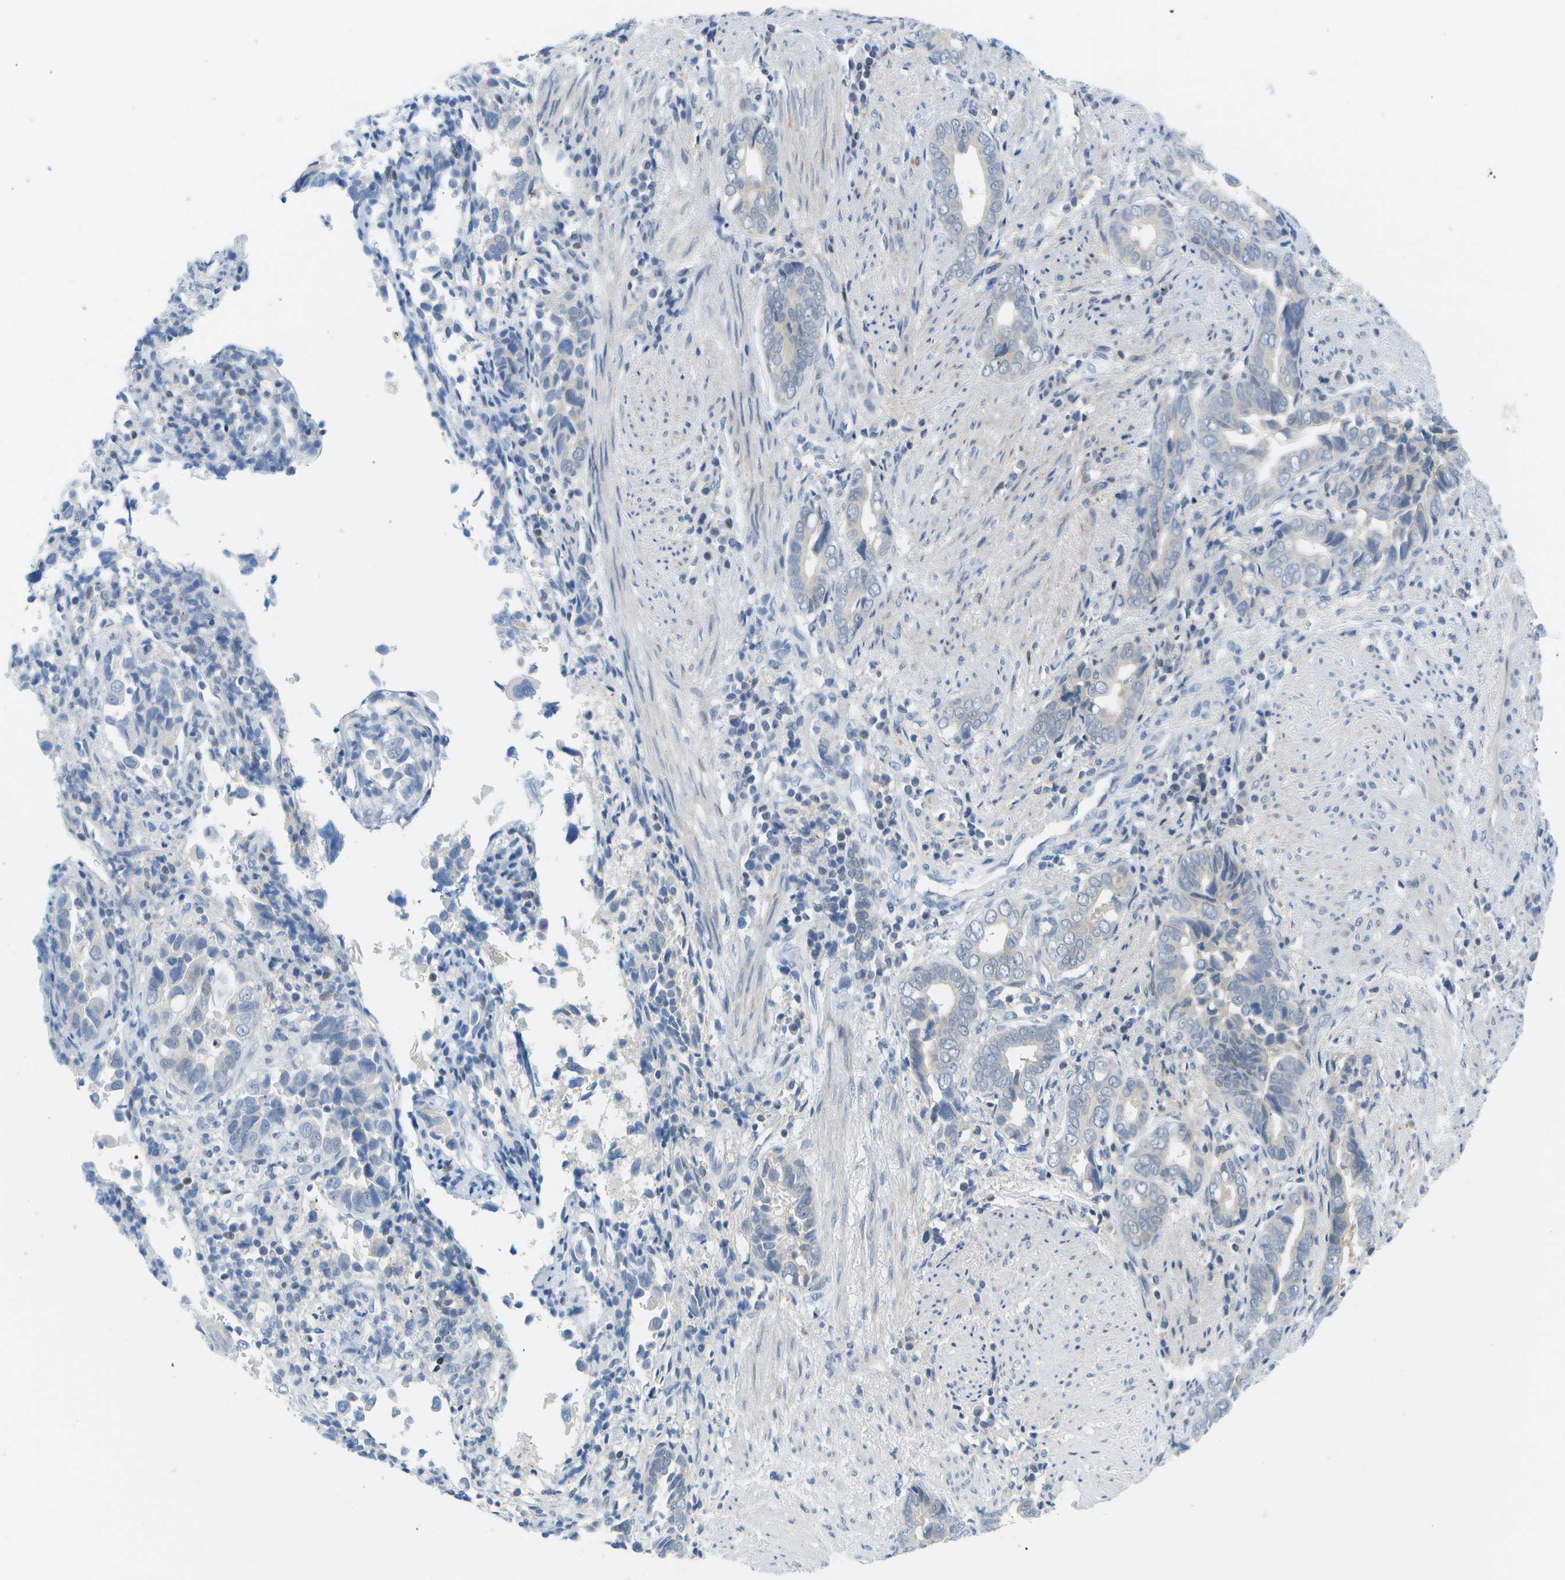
{"staining": {"intensity": "negative", "quantity": "none", "location": "none"}, "tissue": "liver cancer", "cell_type": "Tumor cells", "image_type": "cancer", "snomed": [{"axis": "morphology", "description": "Cholangiocarcinoma"}, {"axis": "topography", "description": "Liver"}], "caption": "High power microscopy image of an immunohistochemistry photomicrograph of liver cancer (cholangiocarcinoma), revealing no significant positivity in tumor cells. (DAB IHC with hematoxylin counter stain).", "gene": "CUL9", "patient": {"sex": "female", "age": 79}}